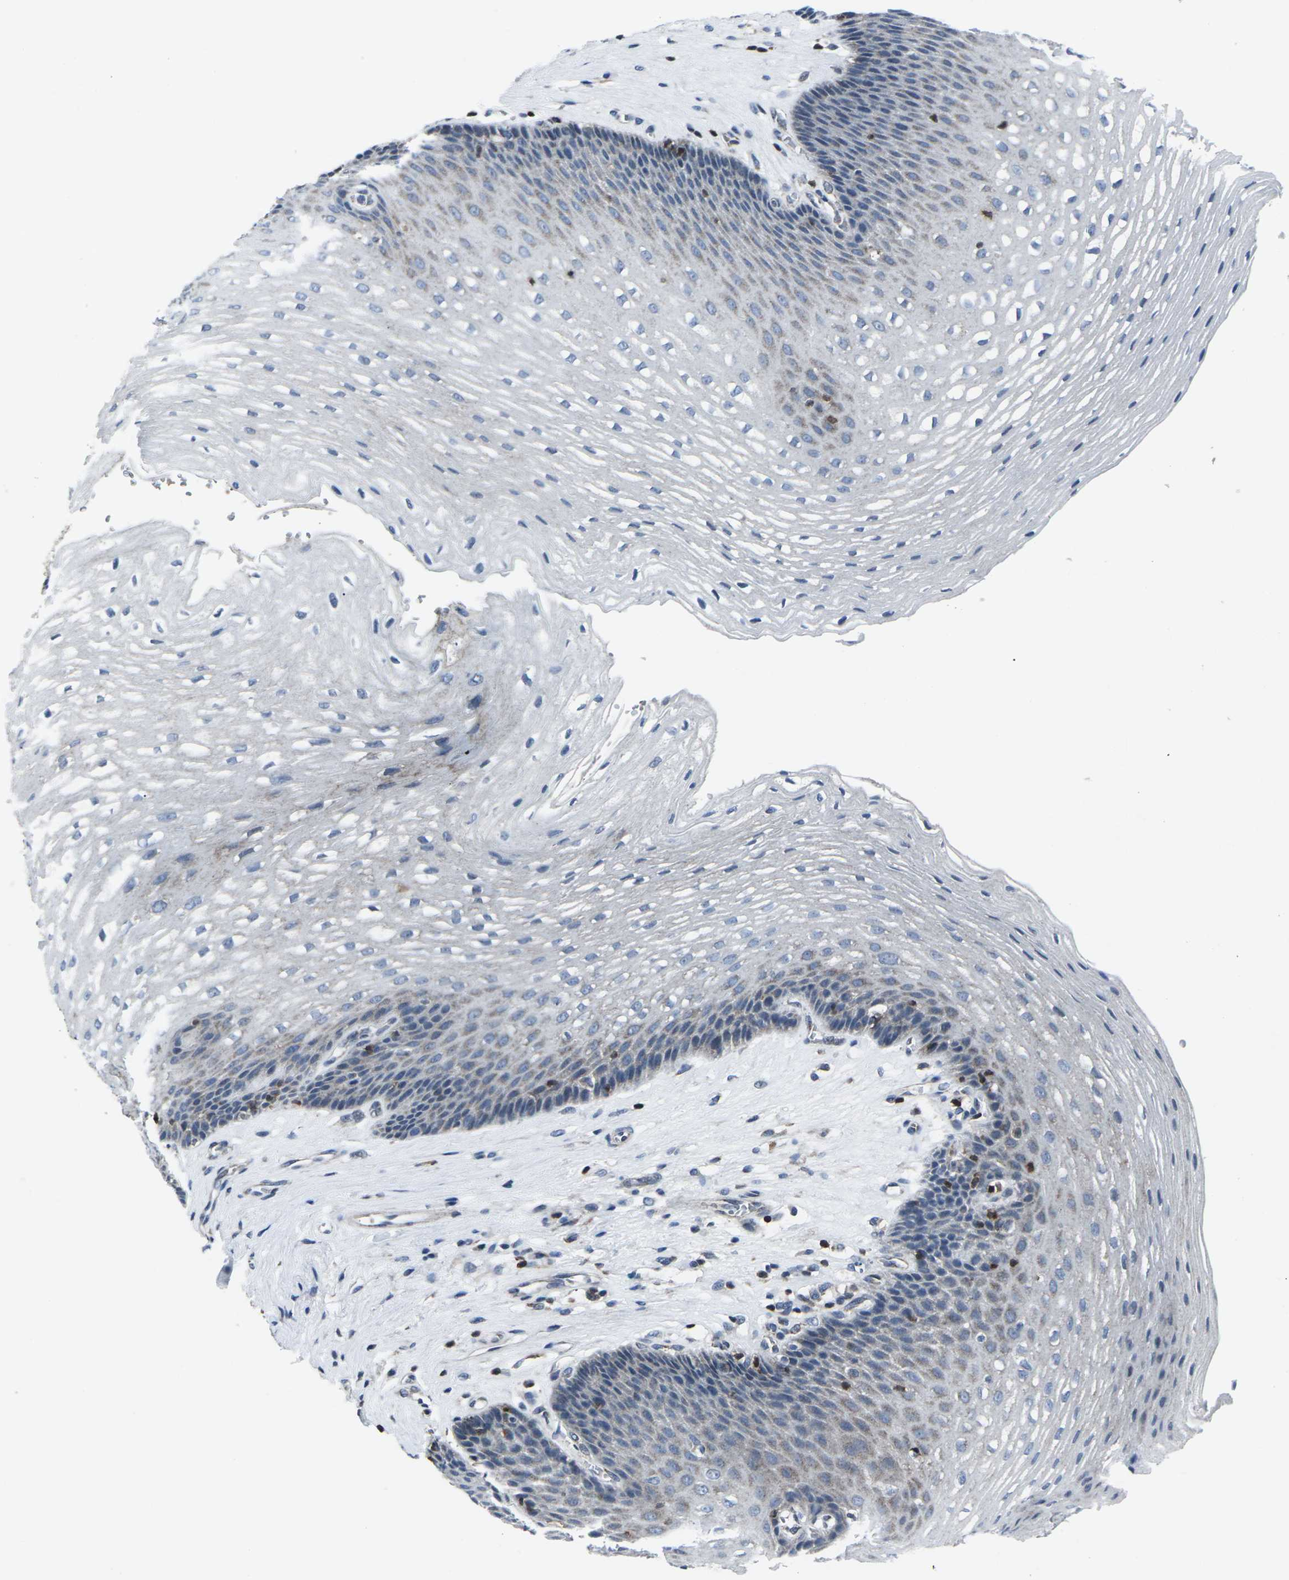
{"staining": {"intensity": "weak", "quantity": "<25%", "location": "cytoplasmic/membranous"}, "tissue": "esophagus", "cell_type": "Squamous epithelial cells", "image_type": "normal", "snomed": [{"axis": "morphology", "description": "Normal tissue, NOS"}, {"axis": "topography", "description": "Esophagus"}], "caption": "Immunohistochemistry (IHC) of unremarkable esophagus displays no positivity in squamous epithelial cells. (DAB immunohistochemistry (IHC), high magnification).", "gene": "STAT4", "patient": {"sex": "male", "age": 48}}